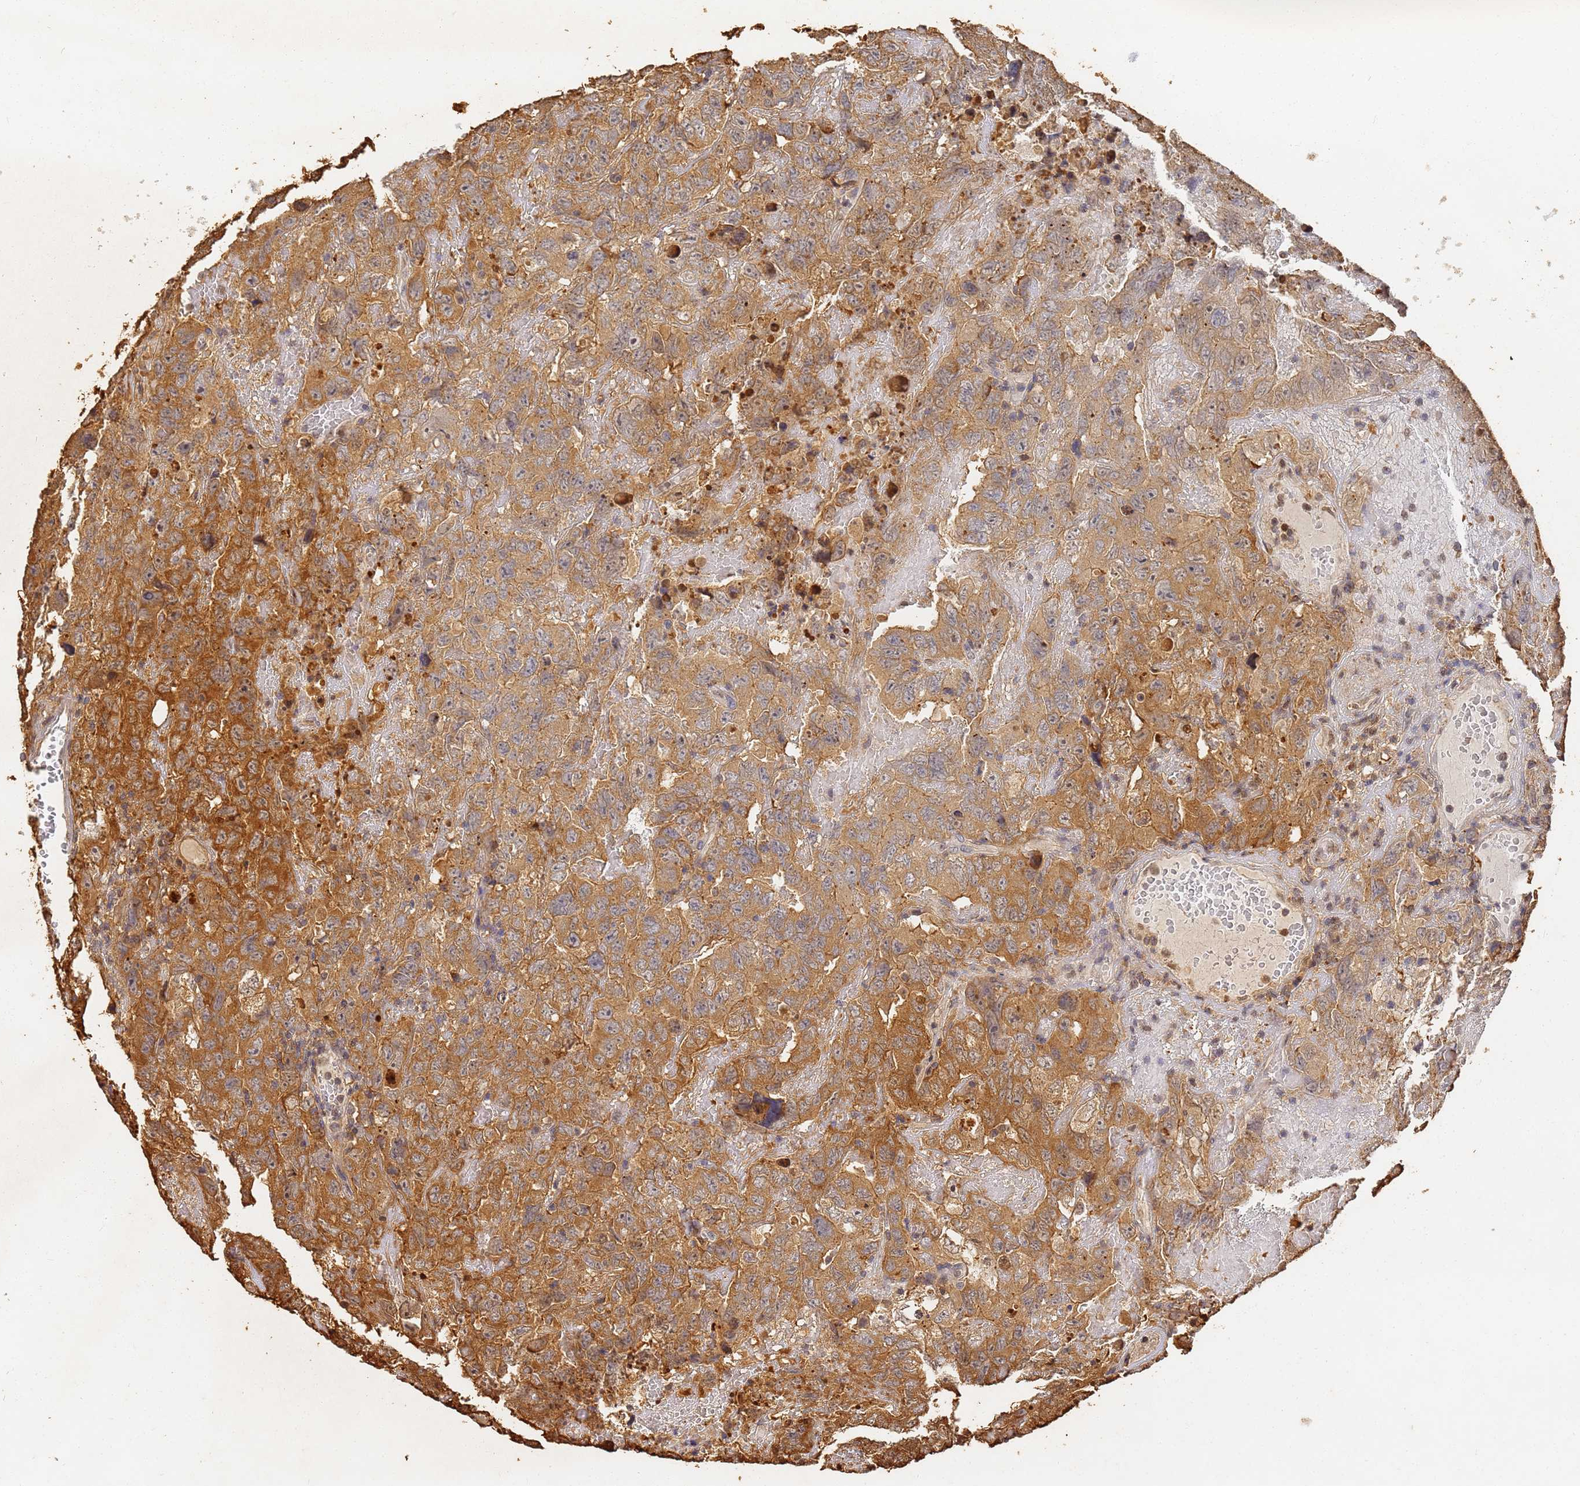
{"staining": {"intensity": "moderate", "quantity": ">75%", "location": "cytoplasmic/membranous,nuclear"}, "tissue": "testis cancer", "cell_type": "Tumor cells", "image_type": "cancer", "snomed": [{"axis": "morphology", "description": "Carcinoma, Embryonal, NOS"}, {"axis": "topography", "description": "Testis"}], "caption": "Immunohistochemistry (IHC) micrograph of testis embryonal carcinoma stained for a protein (brown), which shows medium levels of moderate cytoplasmic/membranous and nuclear expression in about >75% of tumor cells.", "gene": "JAK2", "patient": {"sex": "male", "age": 45}}